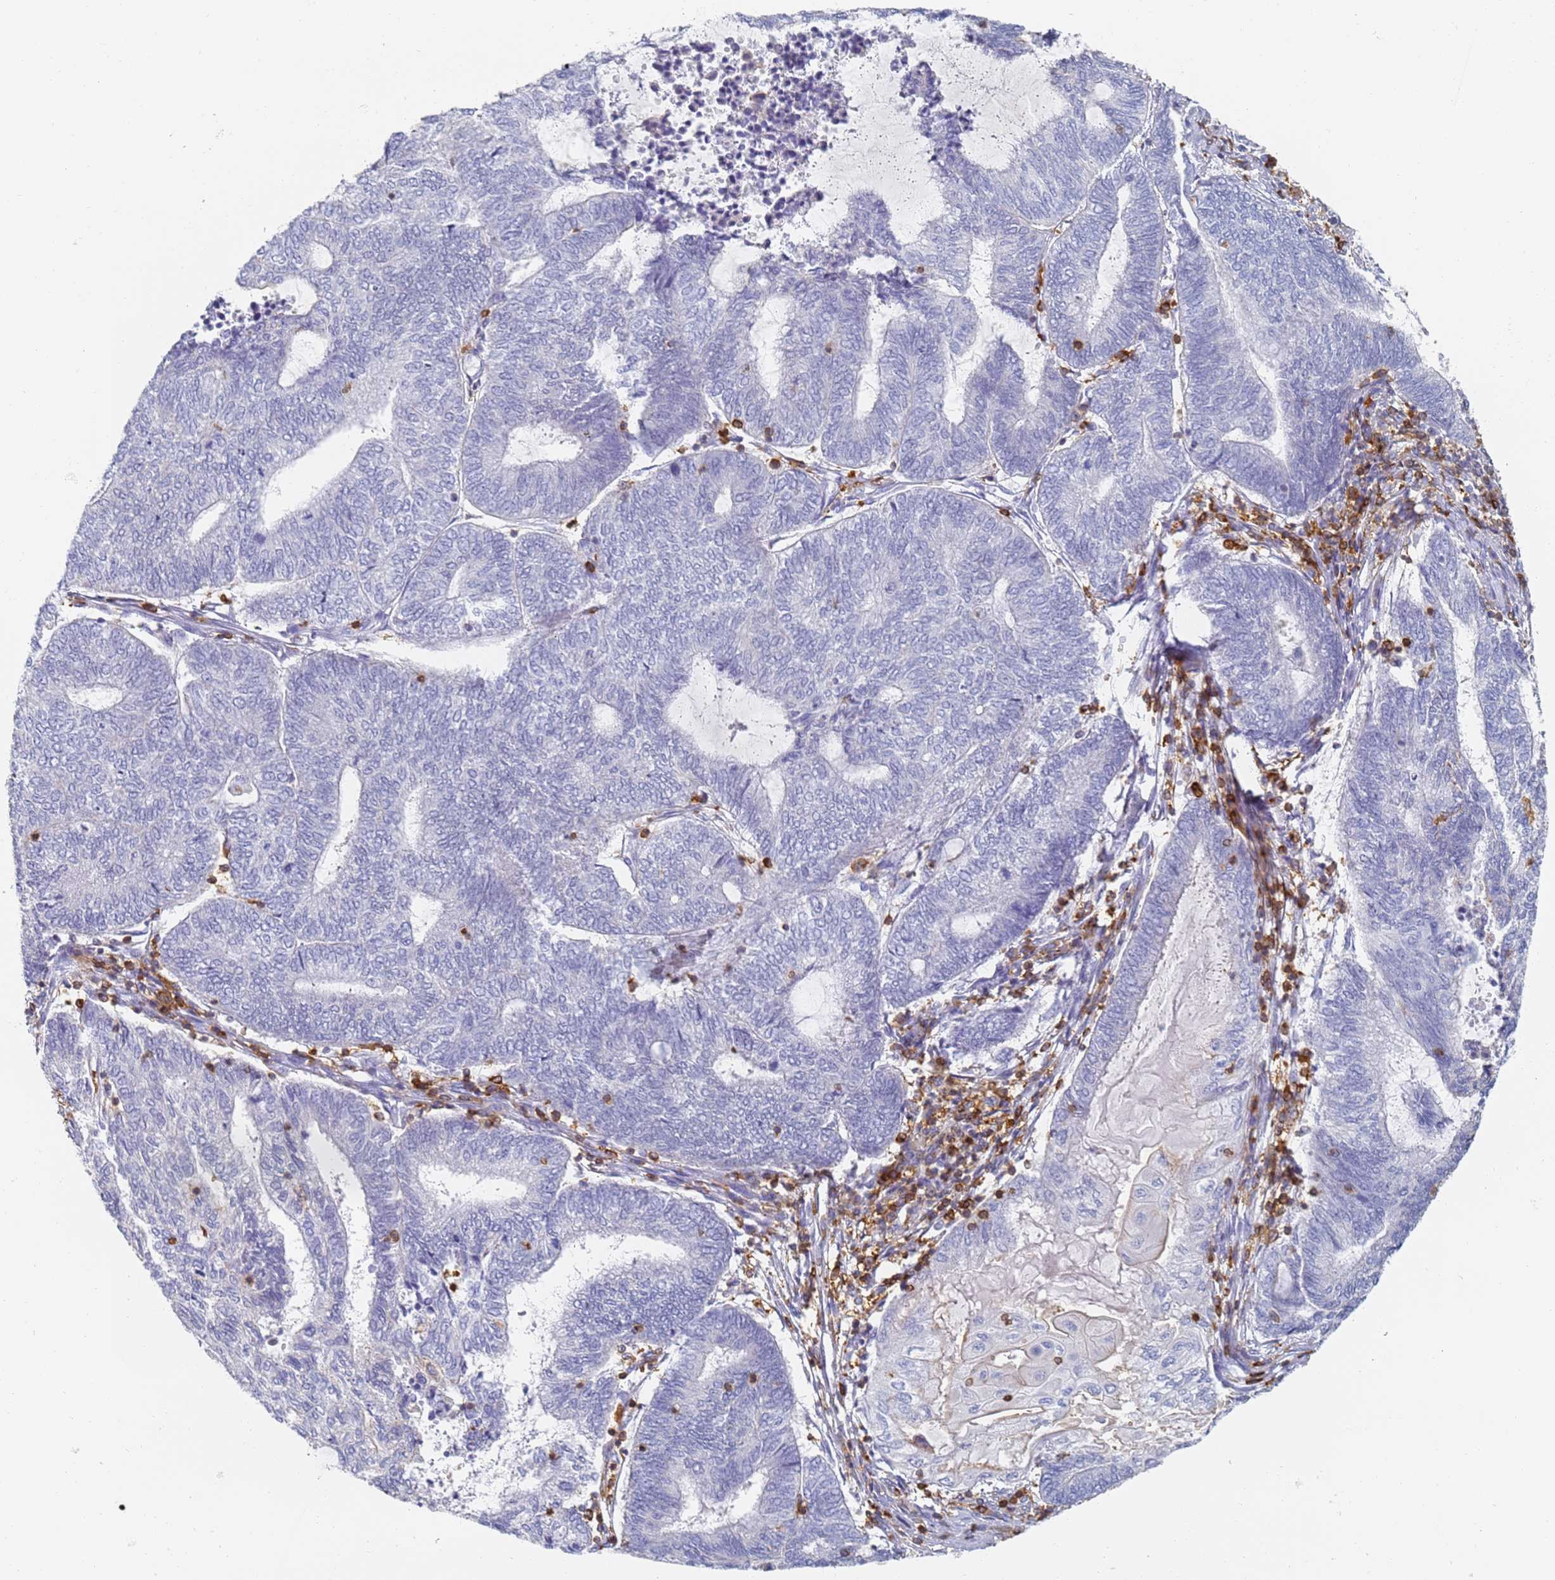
{"staining": {"intensity": "negative", "quantity": "none", "location": "none"}, "tissue": "endometrial cancer", "cell_type": "Tumor cells", "image_type": "cancer", "snomed": [{"axis": "morphology", "description": "Adenocarcinoma, NOS"}, {"axis": "topography", "description": "Uterus"}, {"axis": "topography", "description": "Endometrium"}], "caption": "Tumor cells show no significant expression in adenocarcinoma (endometrial). (Brightfield microscopy of DAB (3,3'-diaminobenzidine) immunohistochemistry at high magnification).", "gene": "BIN2", "patient": {"sex": "female", "age": 70}}